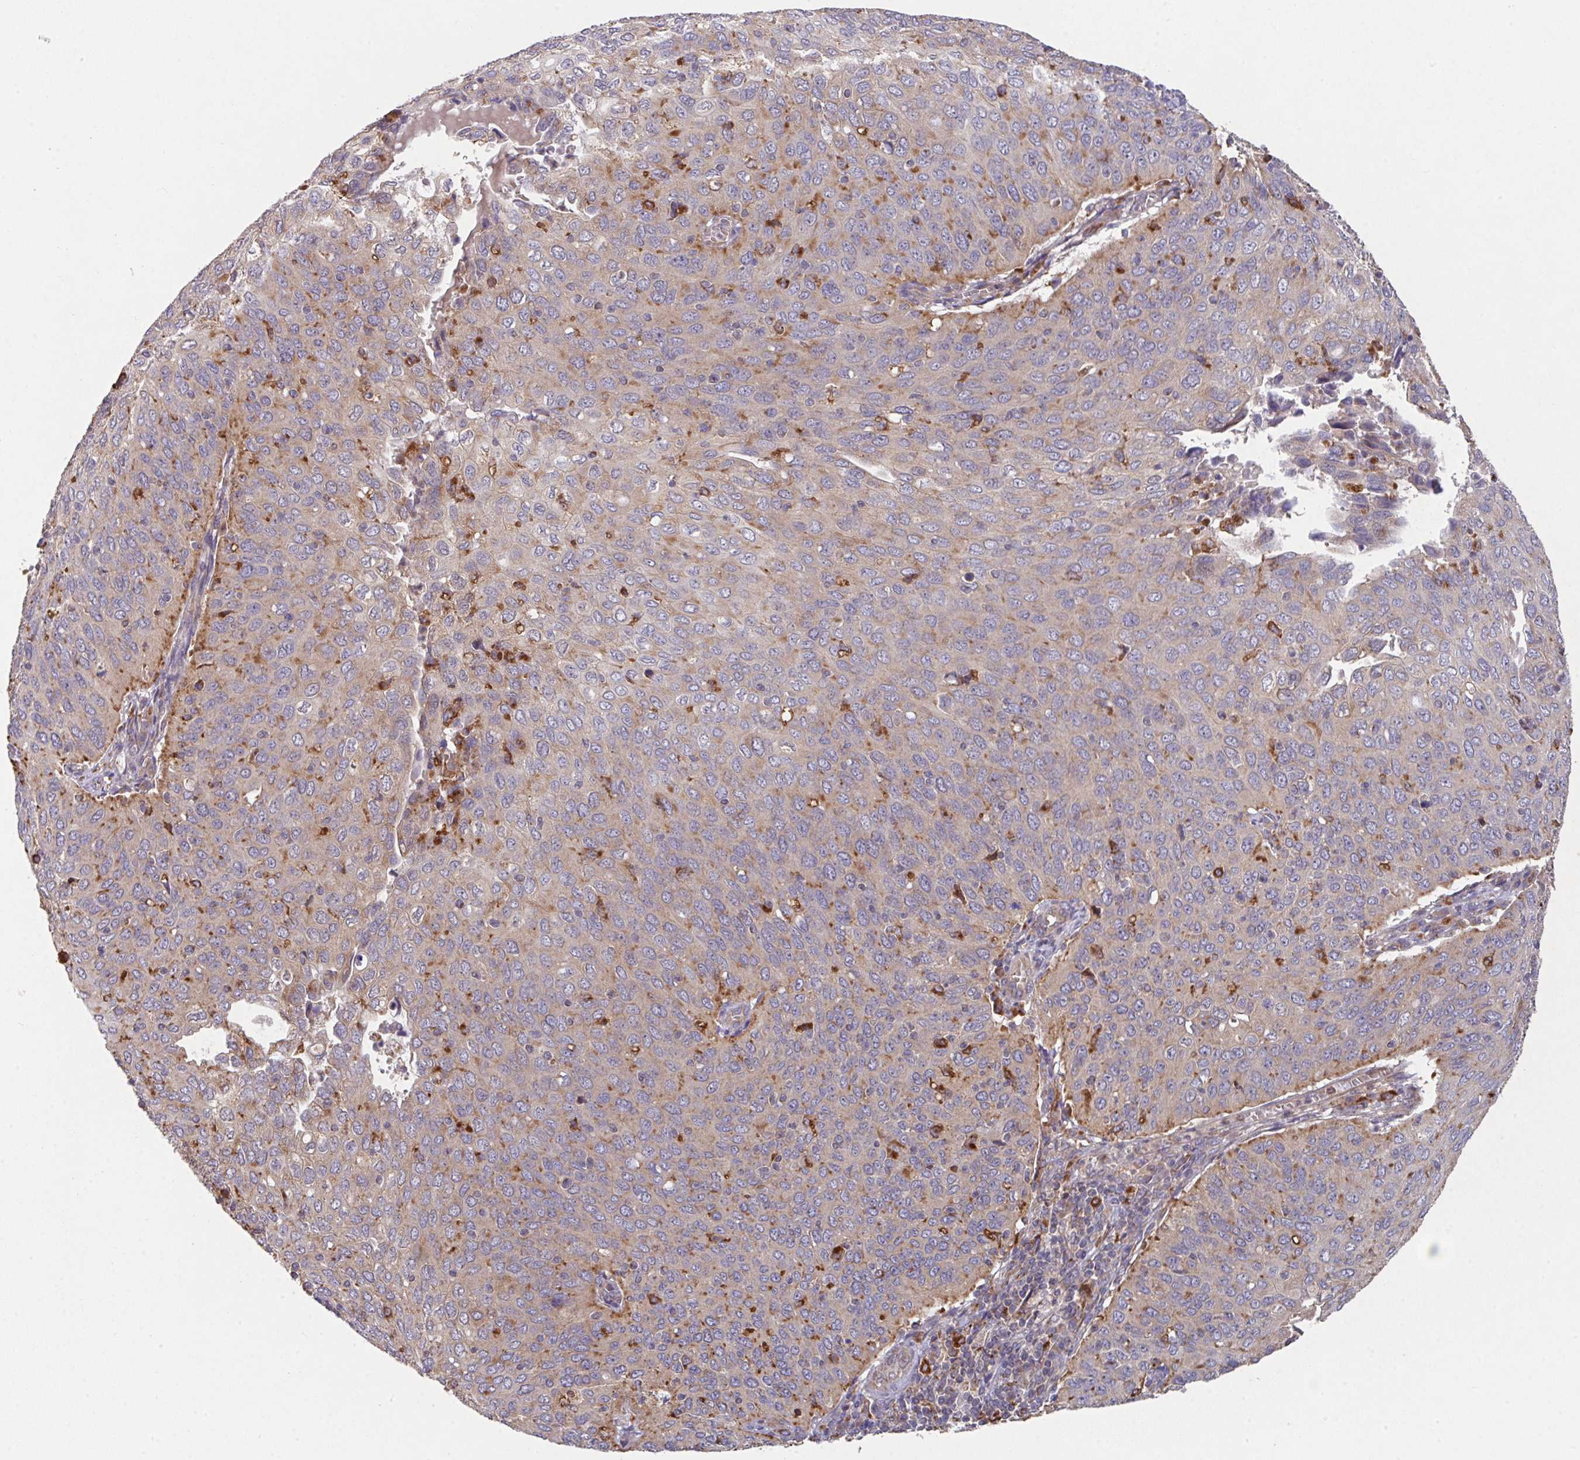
{"staining": {"intensity": "weak", "quantity": "<25%", "location": "cytoplasmic/membranous"}, "tissue": "cervical cancer", "cell_type": "Tumor cells", "image_type": "cancer", "snomed": [{"axis": "morphology", "description": "Squamous cell carcinoma, NOS"}, {"axis": "topography", "description": "Cervix"}], "caption": "Immunohistochemistry (IHC) of cervical cancer exhibits no expression in tumor cells.", "gene": "TRIM14", "patient": {"sex": "female", "age": 36}}